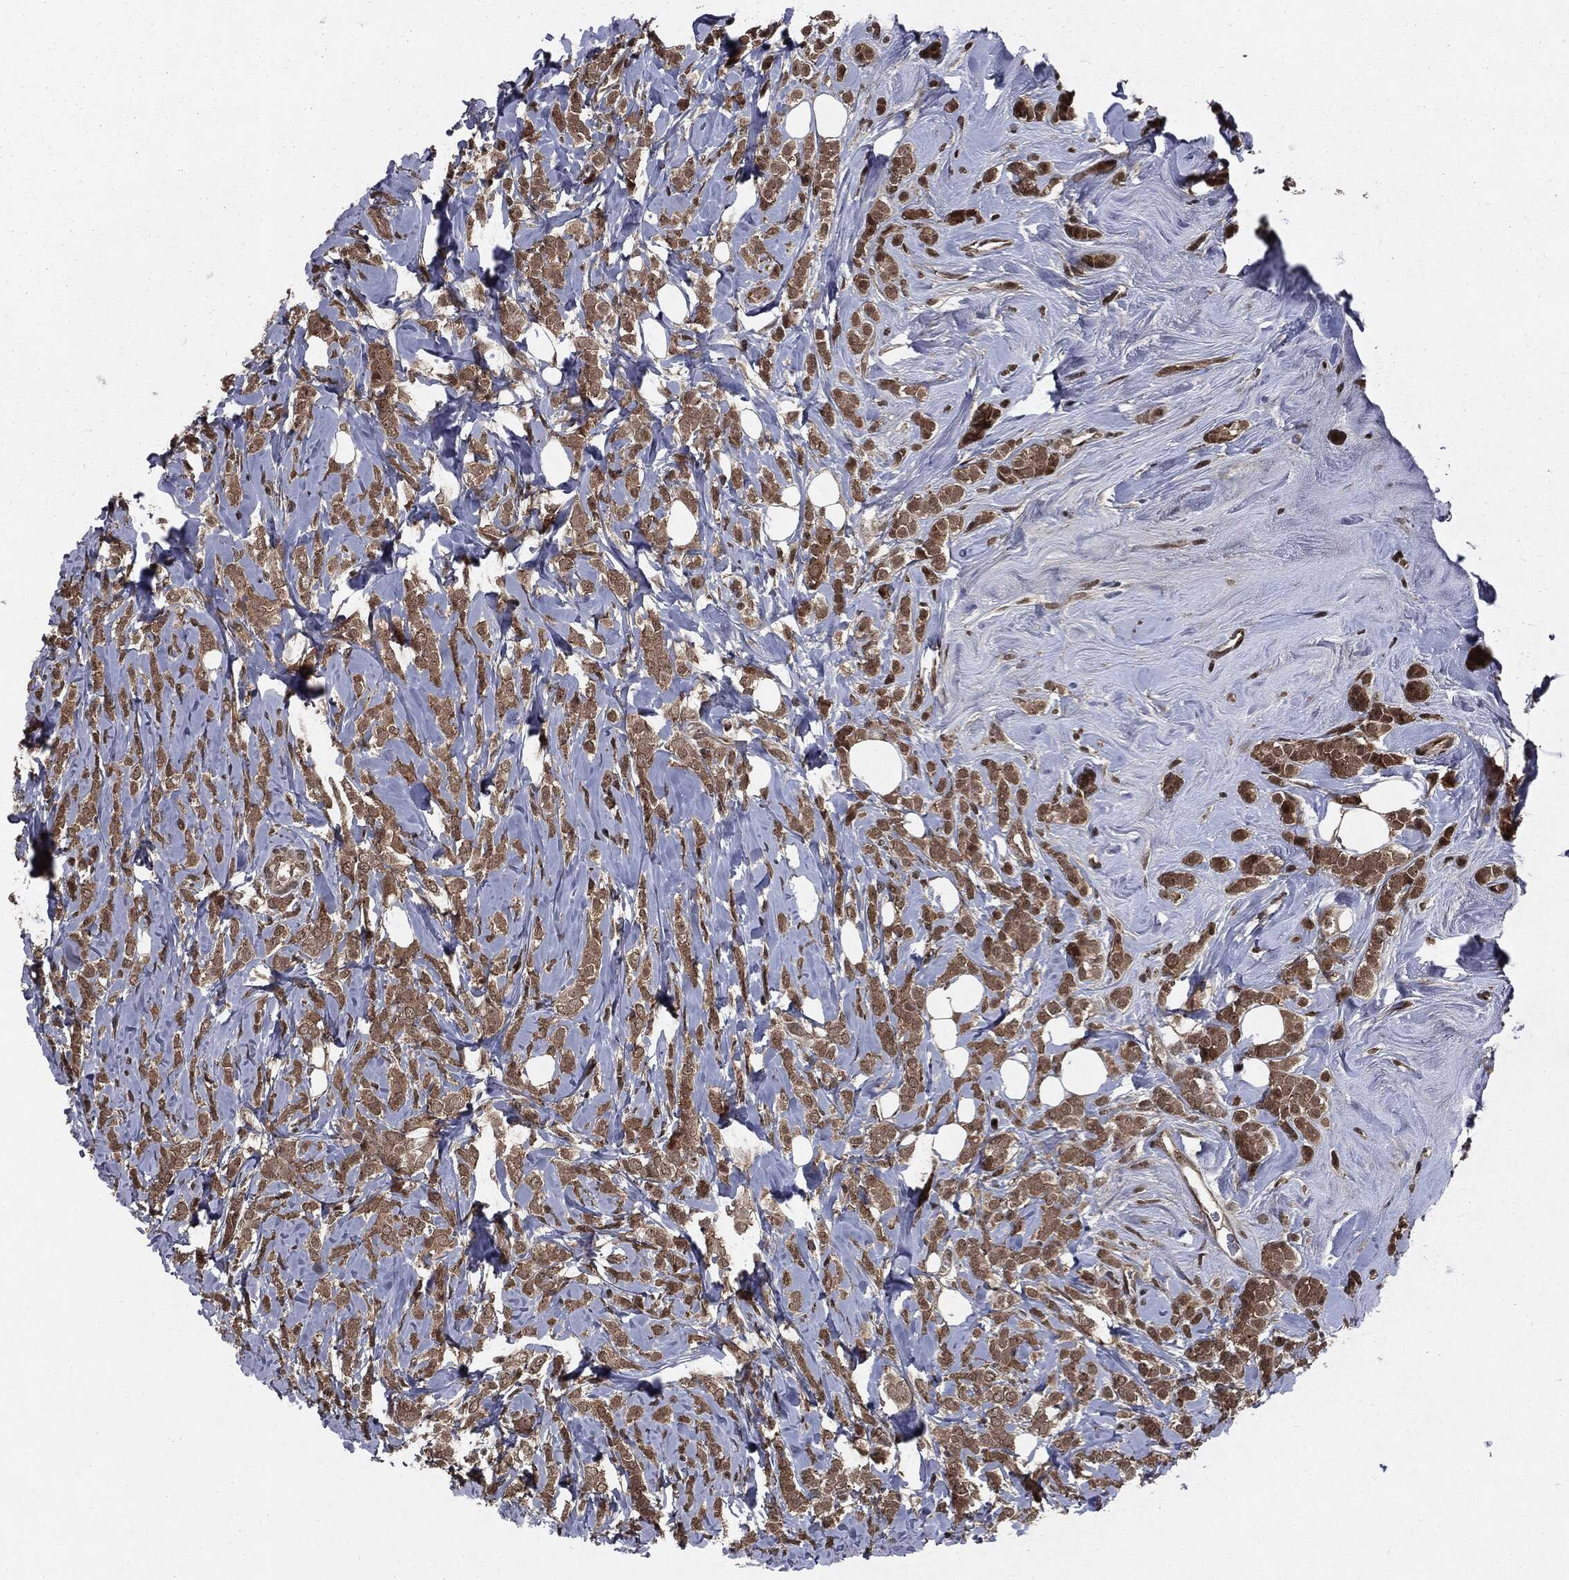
{"staining": {"intensity": "moderate", "quantity": ">75%", "location": "cytoplasmic/membranous,nuclear"}, "tissue": "breast cancer", "cell_type": "Tumor cells", "image_type": "cancer", "snomed": [{"axis": "morphology", "description": "Lobular carcinoma"}, {"axis": "topography", "description": "Breast"}], "caption": "There is medium levels of moderate cytoplasmic/membranous and nuclear expression in tumor cells of breast cancer, as demonstrated by immunohistochemical staining (brown color).", "gene": "STAU2", "patient": {"sex": "female", "age": 49}}